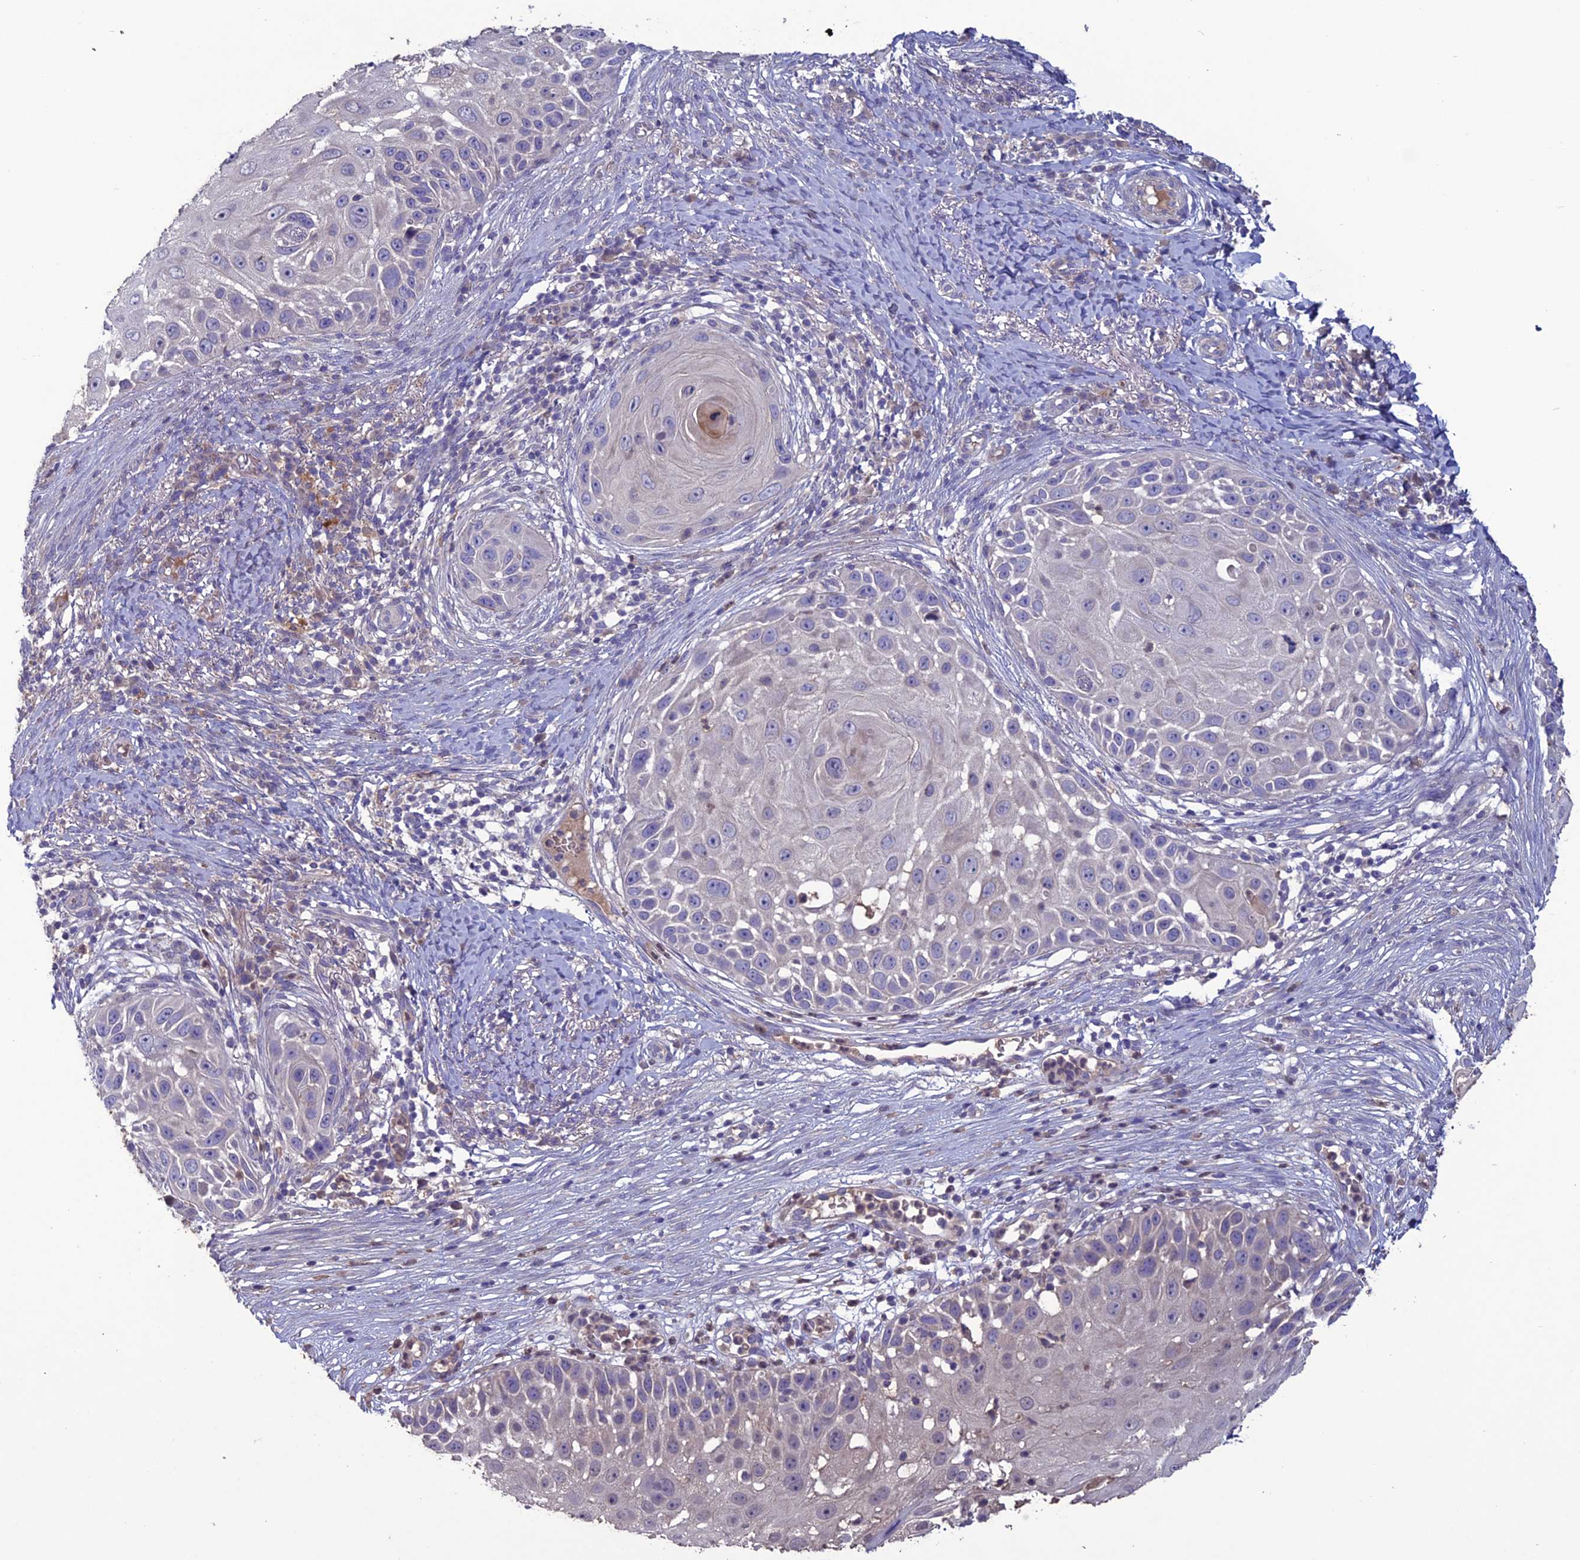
{"staining": {"intensity": "negative", "quantity": "none", "location": "none"}, "tissue": "skin cancer", "cell_type": "Tumor cells", "image_type": "cancer", "snomed": [{"axis": "morphology", "description": "Squamous cell carcinoma, NOS"}, {"axis": "topography", "description": "Skin"}], "caption": "High power microscopy histopathology image of an immunohistochemistry histopathology image of skin cancer, revealing no significant positivity in tumor cells.", "gene": "C2orf76", "patient": {"sex": "female", "age": 44}}